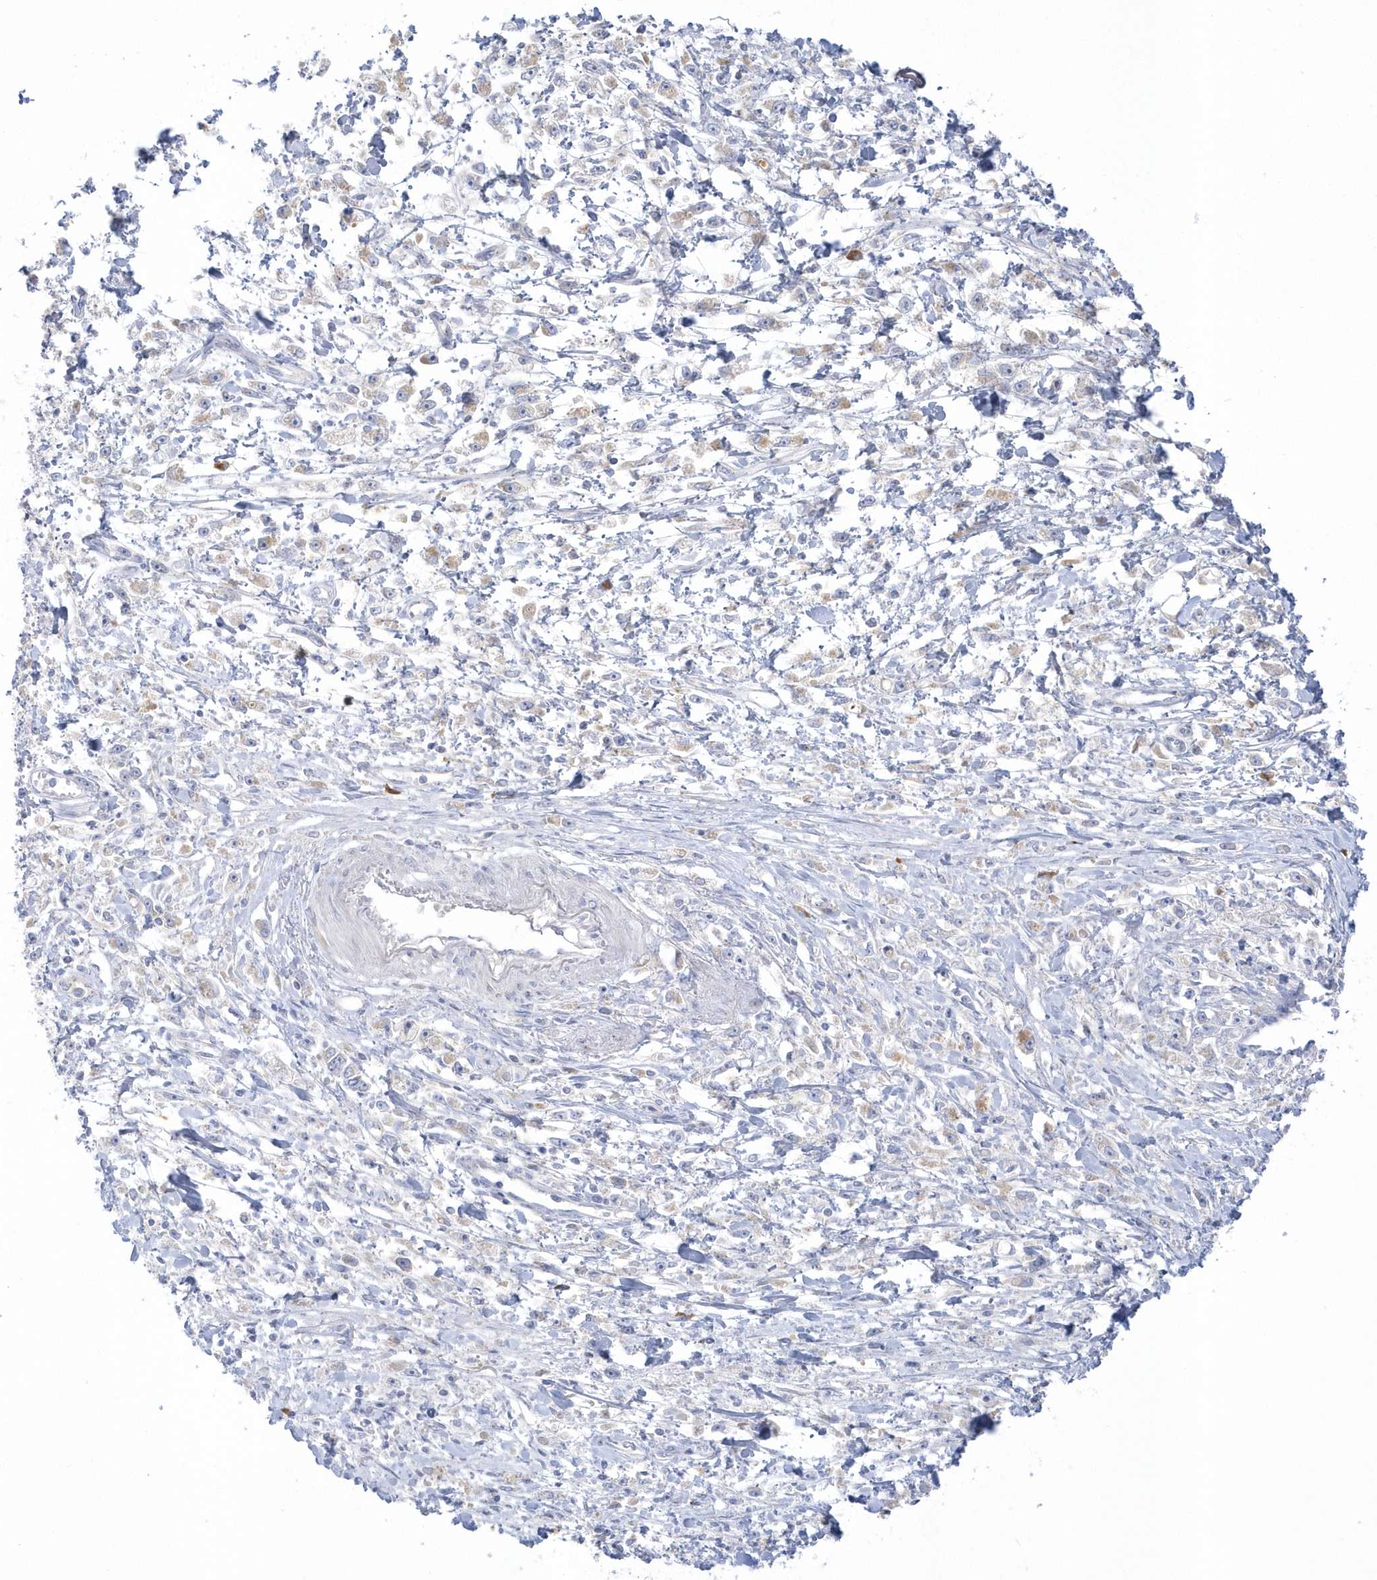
{"staining": {"intensity": "negative", "quantity": "none", "location": "none"}, "tissue": "stomach cancer", "cell_type": "Tumor cells", "image_type": "cancer", "snomed": [{"axis": "morphology", "description": "Adenocarcinoma, NOS"}, {"axis": "topography", "description": "Stomach"}], "caption": "Immunohistochemistry micrograph of neoplastic tissue: stomach adenocarcinoma stained with DAB shows no significant protein positivity in tumor cells. Nuclei are stained in blue.", "gene": "SEMA3D", "patient": {"sex": "female", "age": 59}}